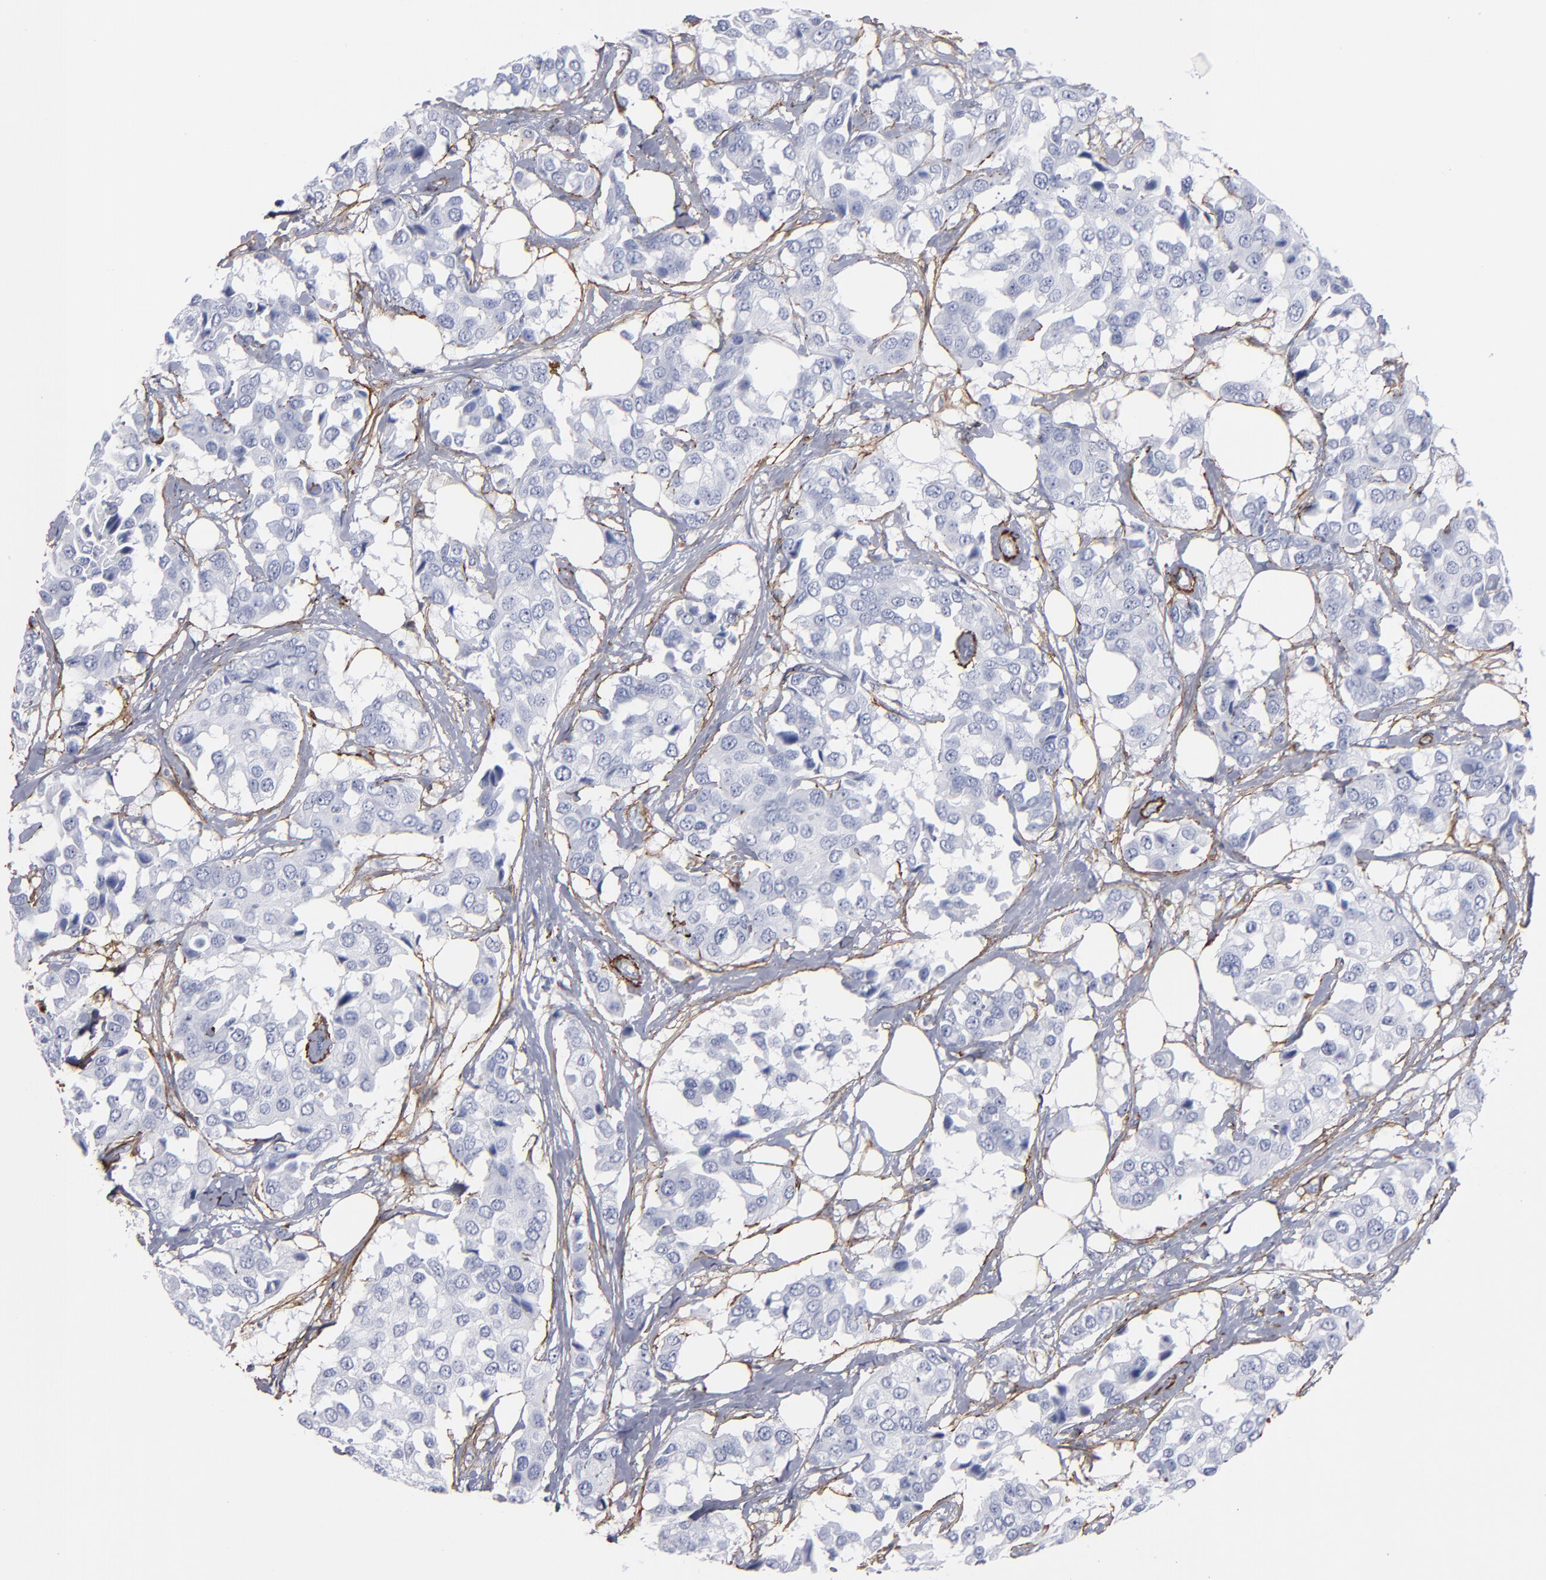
{"staining": {"intensity": "negative", "quantity": "none", "location": "none"}, "tissue": "breast cancer", "cell_type": "Tumor cells", "image_type": "cancer", "snomed": [{"axis": "morphology", "description": "Duct carcinoma"}, {"axis": "topography", "description": "Breast"}], "caption": "Tumor cells show no significant protein expression in breast cancer (intraductal carcinoma). The staining is performed using DAB brown chromogen with nuclei counter-stained in using hematoxylin.", "gene": "EMILIN1", "patient": {"sex": "female", "age": 80}}